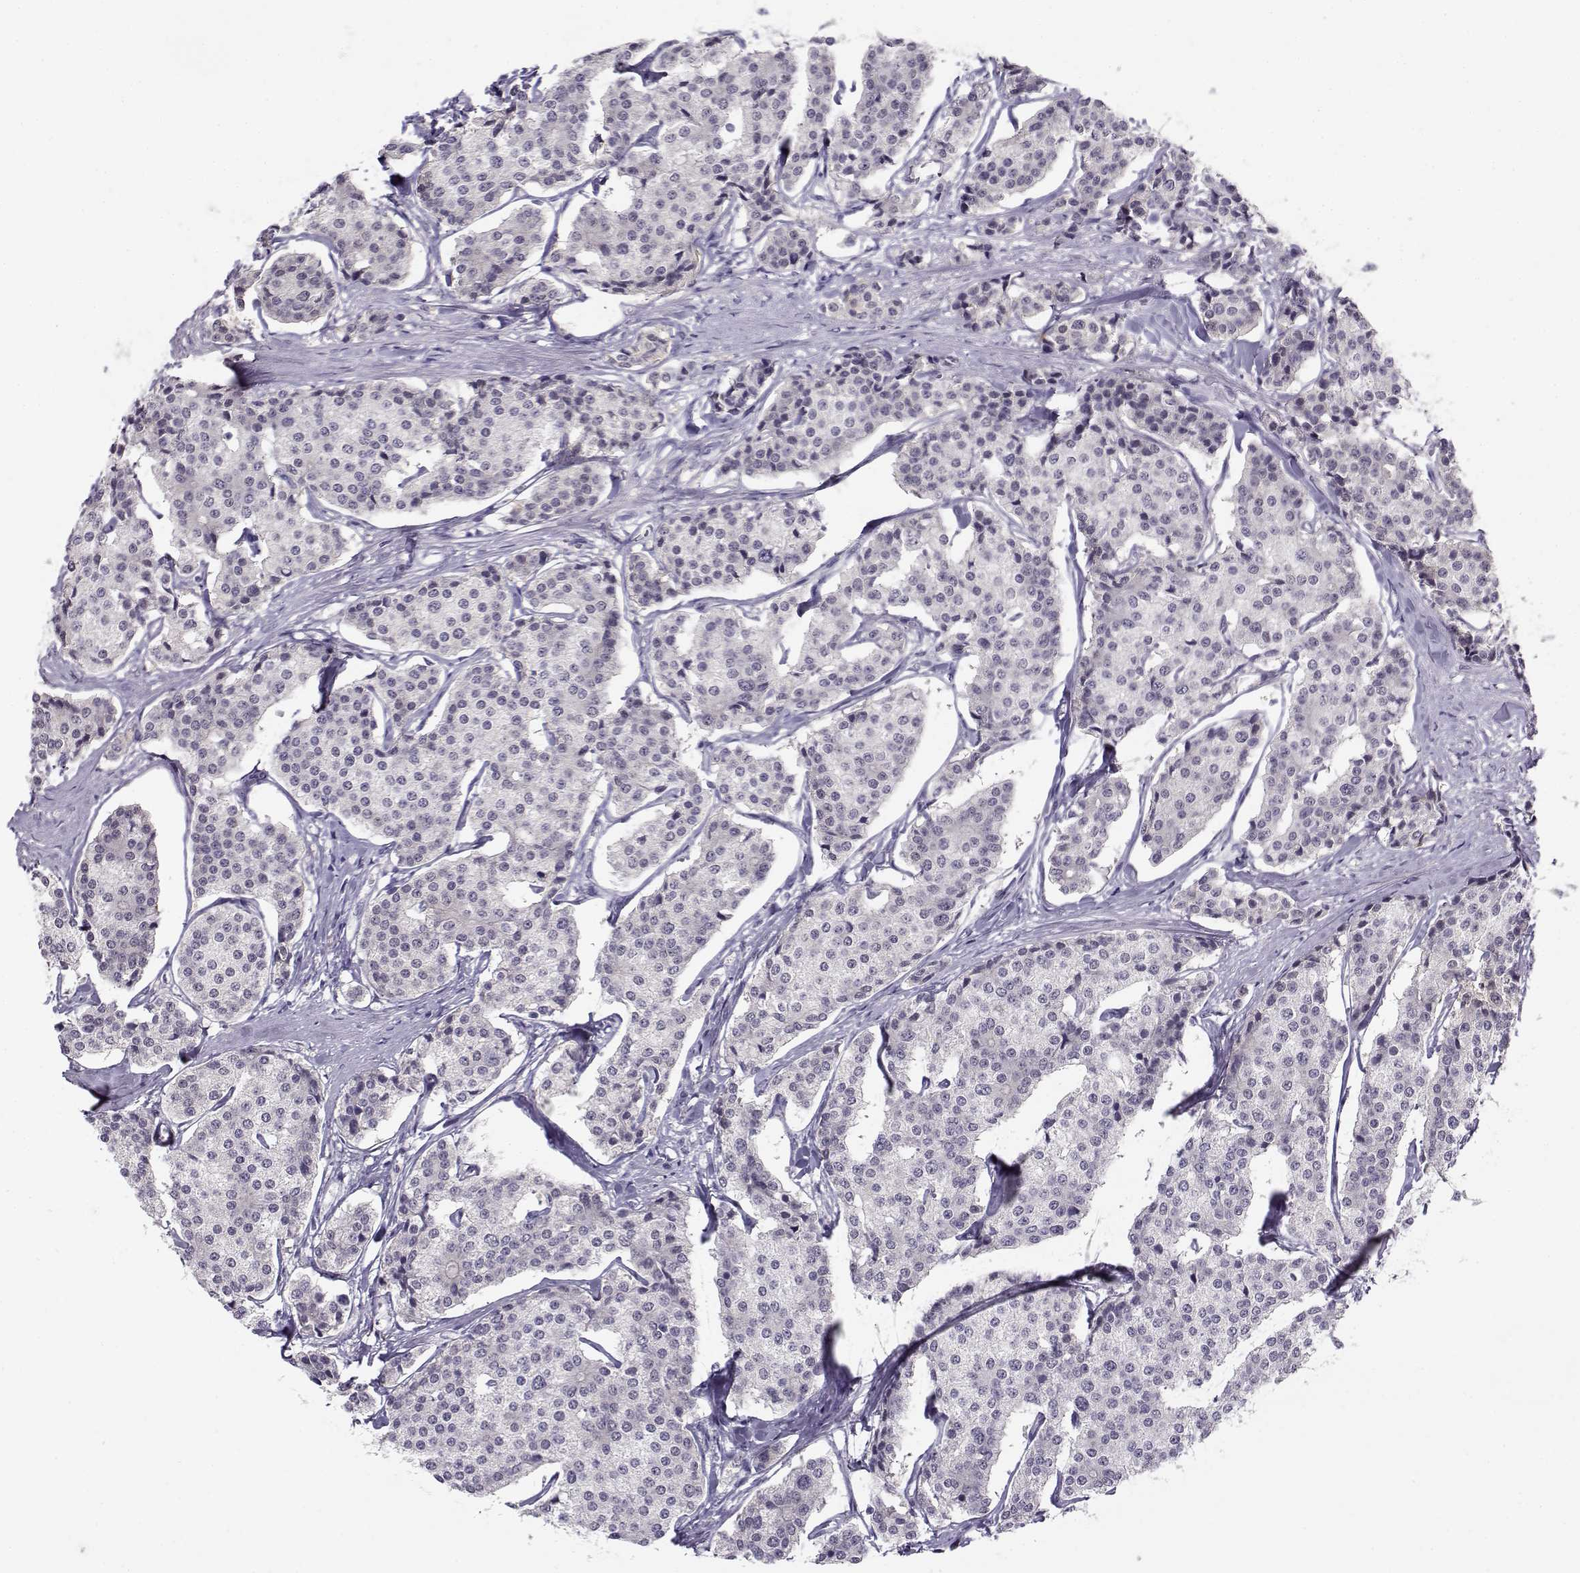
{"staining": {"intensity": "negative", "quantity": "none", "location": "none"}, "tissue": "carcinoid", "cell_type": "Tumor cells", "image_type": "cancer", "snomed": [{"axis": "morphology", "description": "Carcinoid, malignant, NOS"}, {"axis": "topography", "description": "Small intestine"}], "caption": "Photomicrograph shows no protein staining in tumor cells of carcinoid (malignant) tissue. (DAB (3,3'-diaminobenzidine) immunohistochemistry, high magnification).", "gene": "C16orf86", "patient": {"sex": "female", "age": 65}}